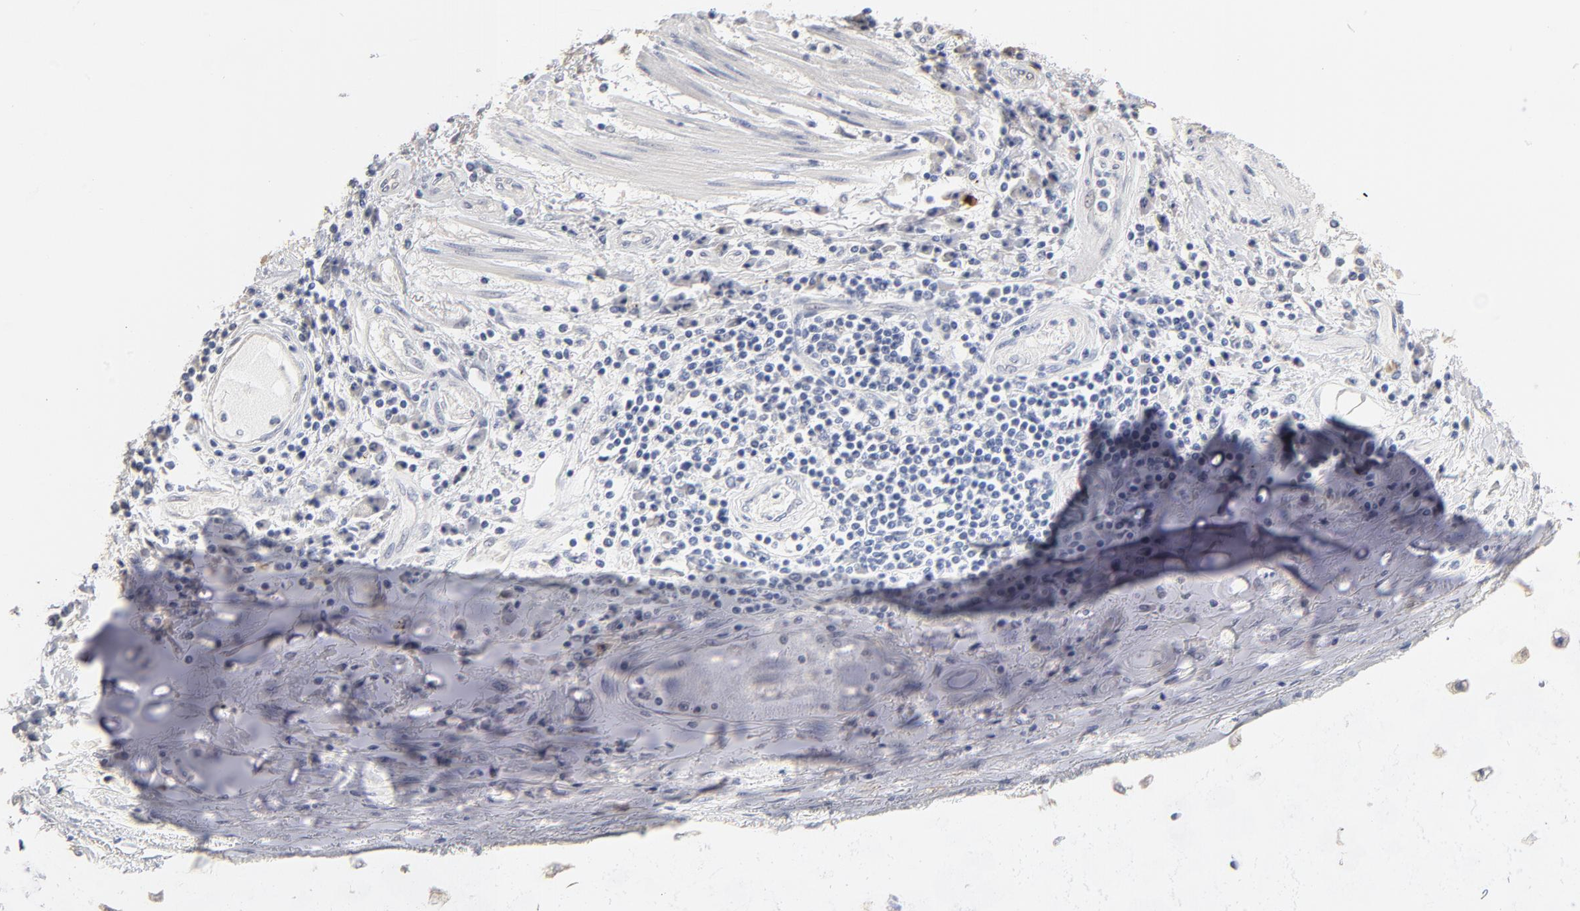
{"staining": {"intensity": "negative", "quantity": "none", "location": "none"}, "tissue": "adipose tissue", "cell_type": "Adipocytes", "image_type": "normal", "snomed": [{"axis": "morphology", "description": "Normal tissue, NOS"}, {"axis": "morphology", "description": "Adenocarcinoma, NOS"}, {"axis": "topography", "description": "Cartilage tissue"}, {"axis": "topography", "description": "Lung"}], "caption": "Protein analysis of benign adipose tissue displays no significant positivity in adipocytes.", "gene": "DNAL4", "patient": {"sex": "female", "age": 67}}